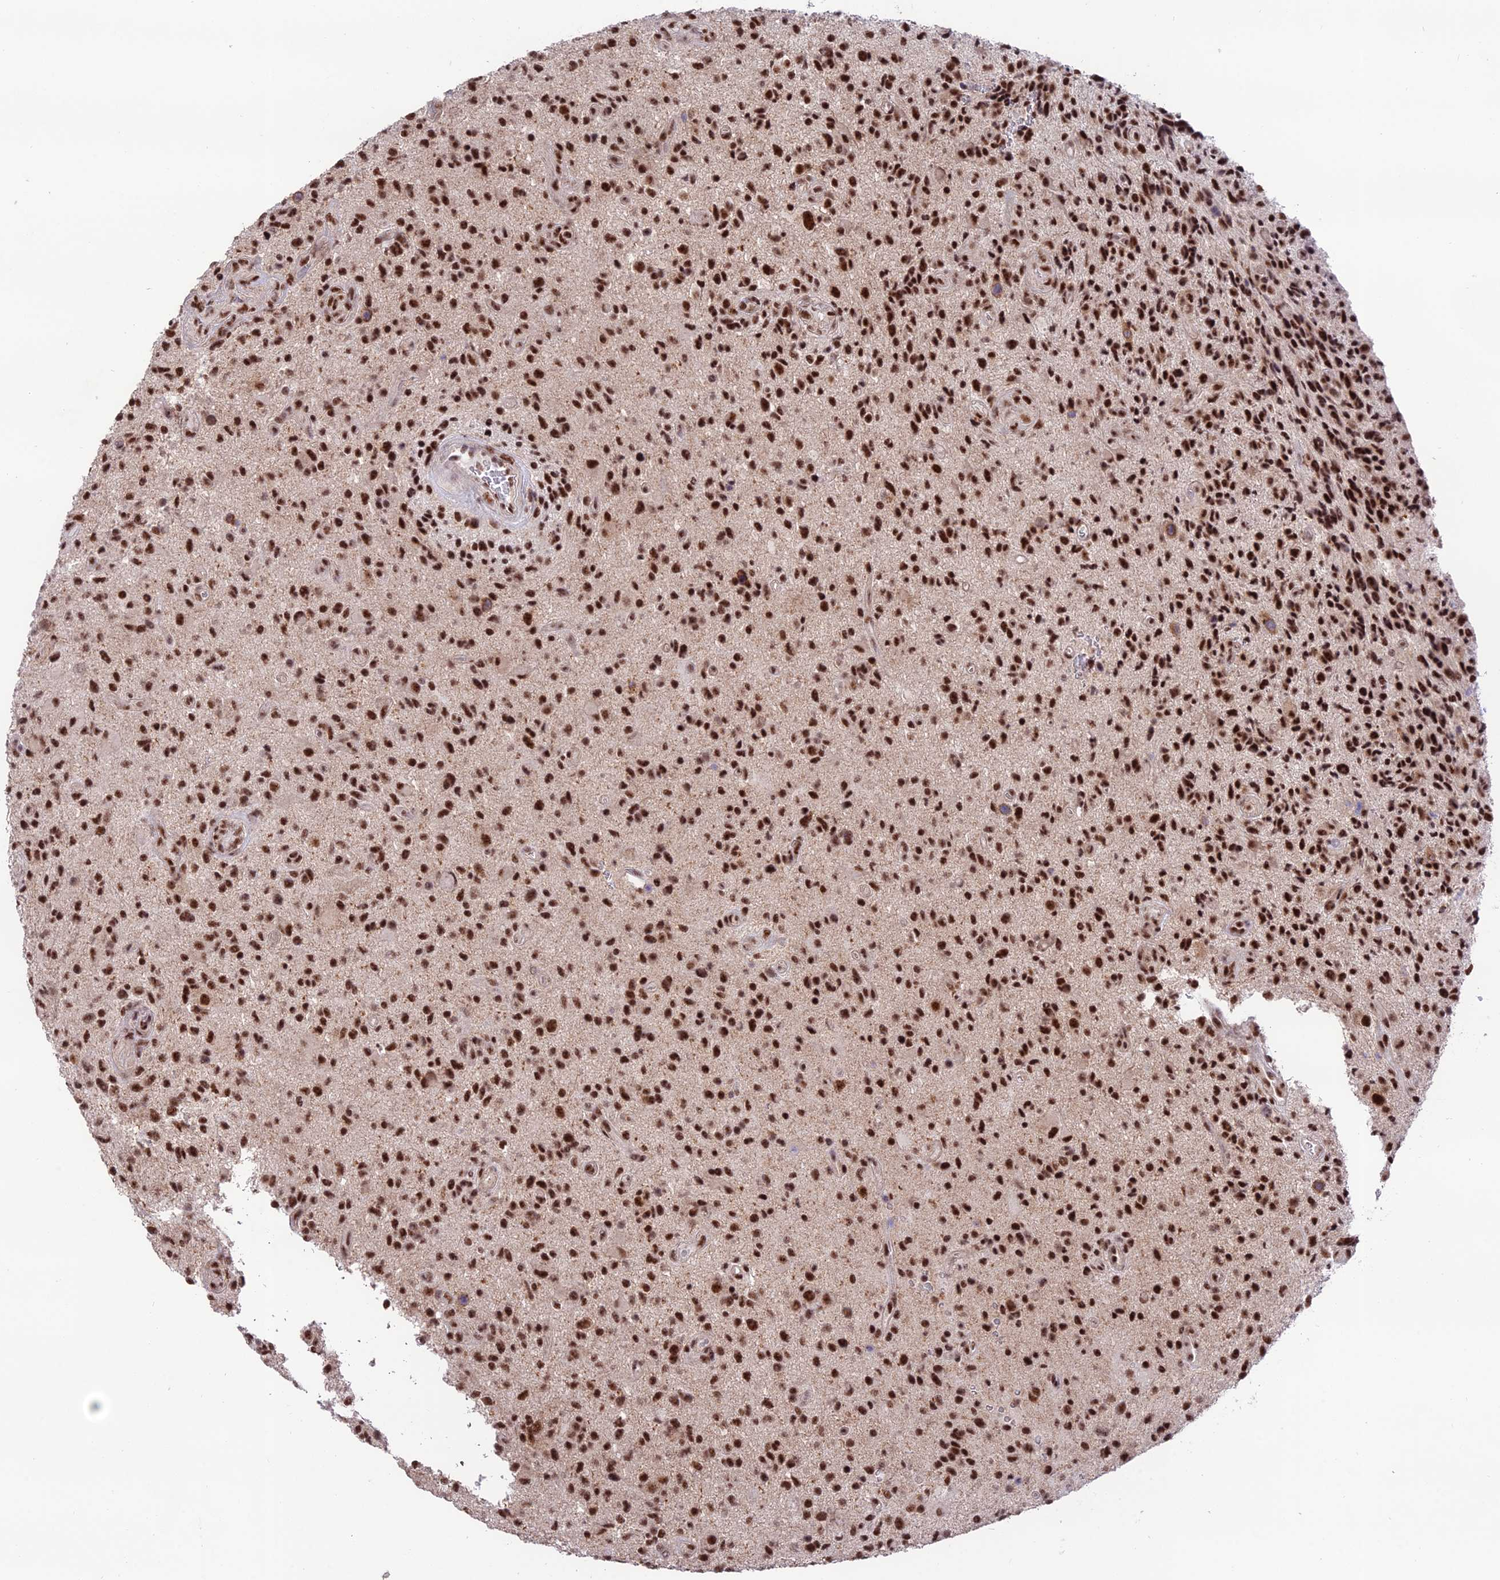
{"staining": {"intensity": "strong", "quantity": ">75%", "location": "nuclear"}, "tissue": "glioma", "cell_type": "Tumor cells", "image_type": "cancer", "snomed": [{"axis": "morphology", "description": "Glioma, malignant, High grade"}, {"axis": "topography", "description": "Brain"}], "caption": "Glioma stained for a protein displays strong nuclear positivity in tumor cells. (DAB (3,3'-diaminobenzidine) IHC, brown staining for protein, blue staining for nuclei).", "gene": "THOC7", "patient": {"sex": "male", "age": 47}}